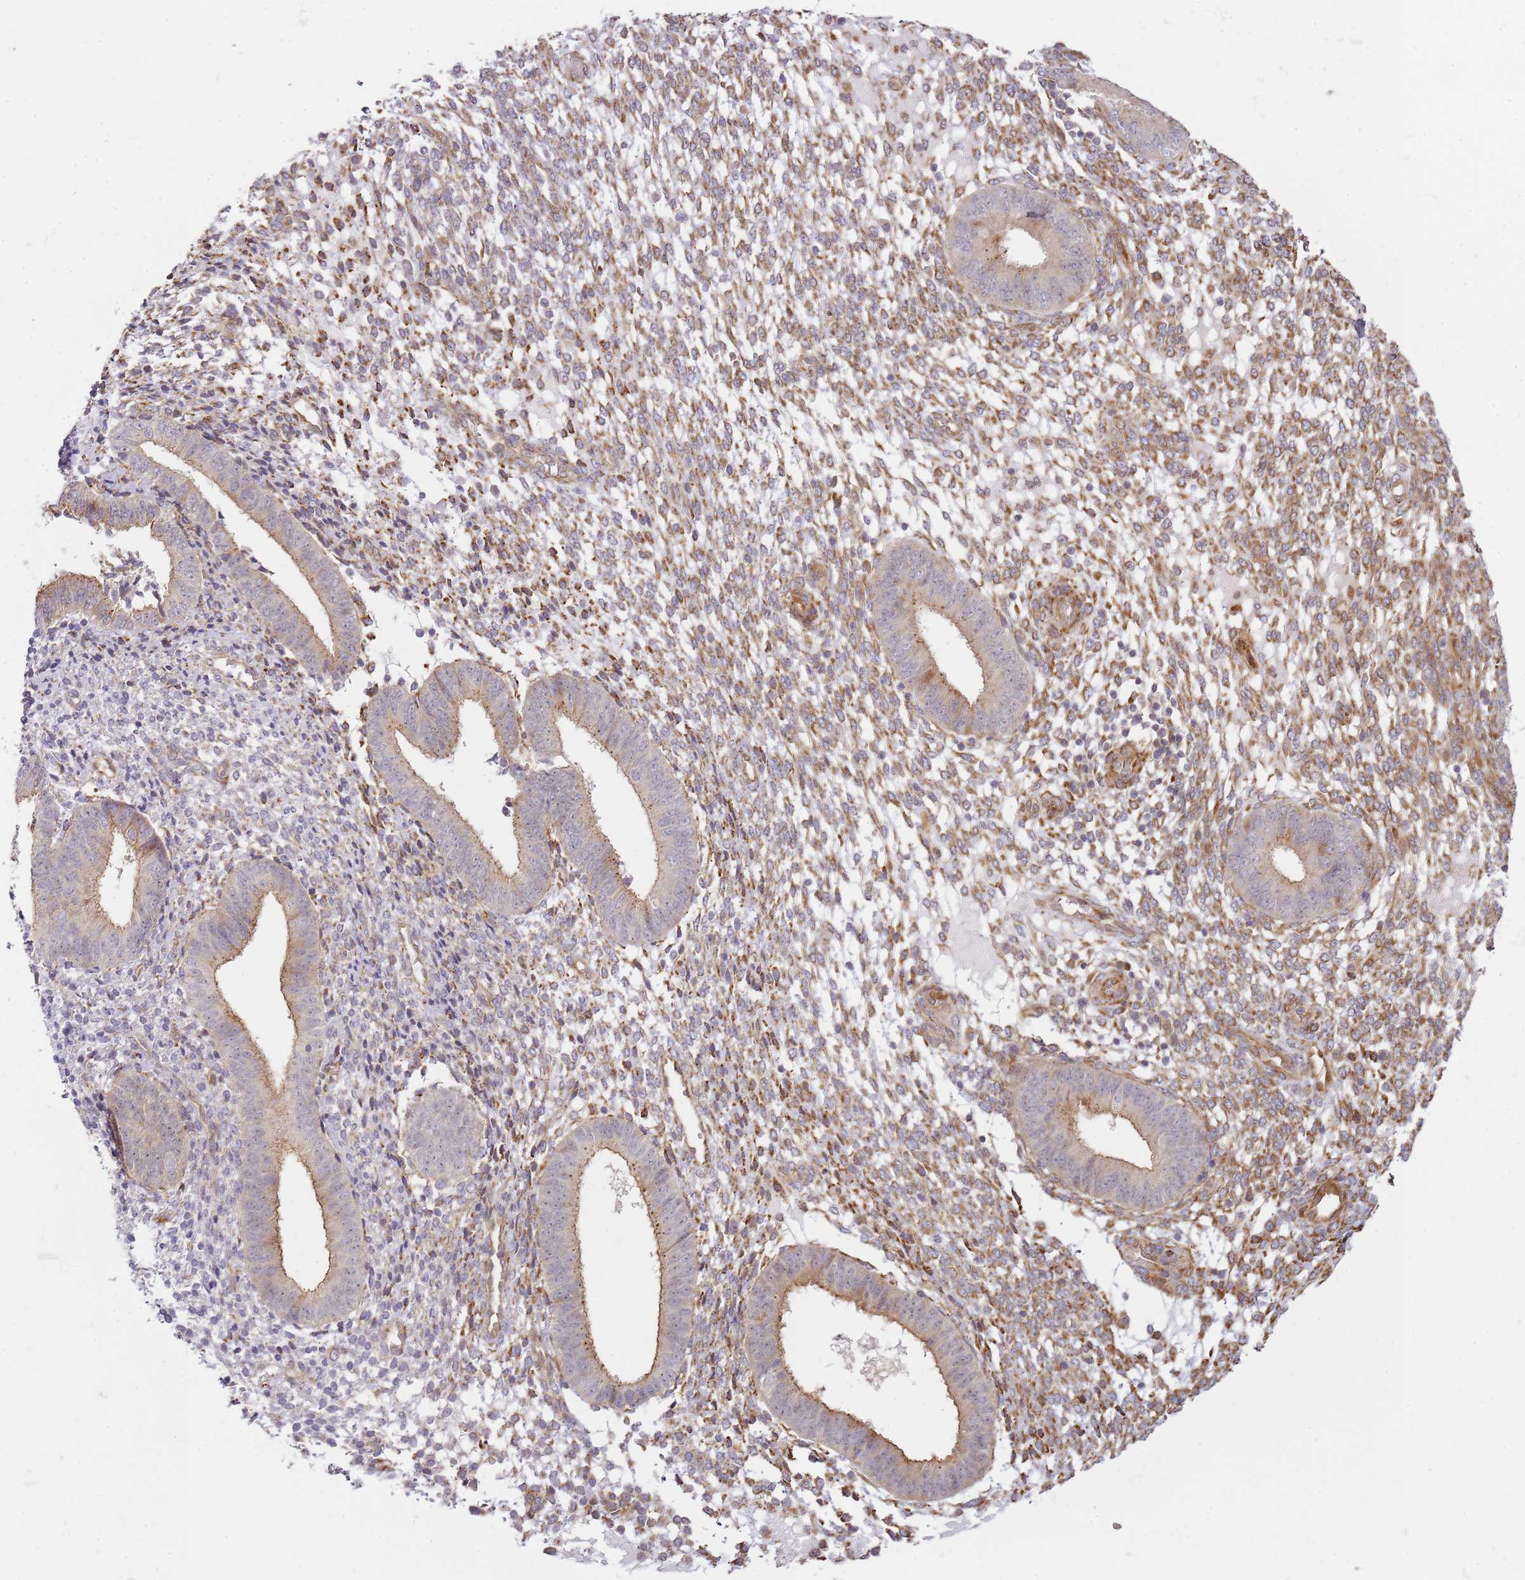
{"staining": {"intensity": "moderate", "quantity": "25%-75%", "location": "cytoplasmic/membranous"}, "tissue": "endometrium", "cell_type": "Cells in endometrial stroma", "image_type": "normal", "snomed": [{"axis": "morphology", "description": "Normal tissue, NOS"}, {"axis": "topography", "description": "Endometrium"}], "caption": "Moderate cytoplasmic/membranous staining for a protein is seen in about 25%-75% of cells in endometrial stroma of unremarkable endometrium using immunohistochemistry.", "gene": "GRAP", "patient": {"sex": "female", "age": 49}}